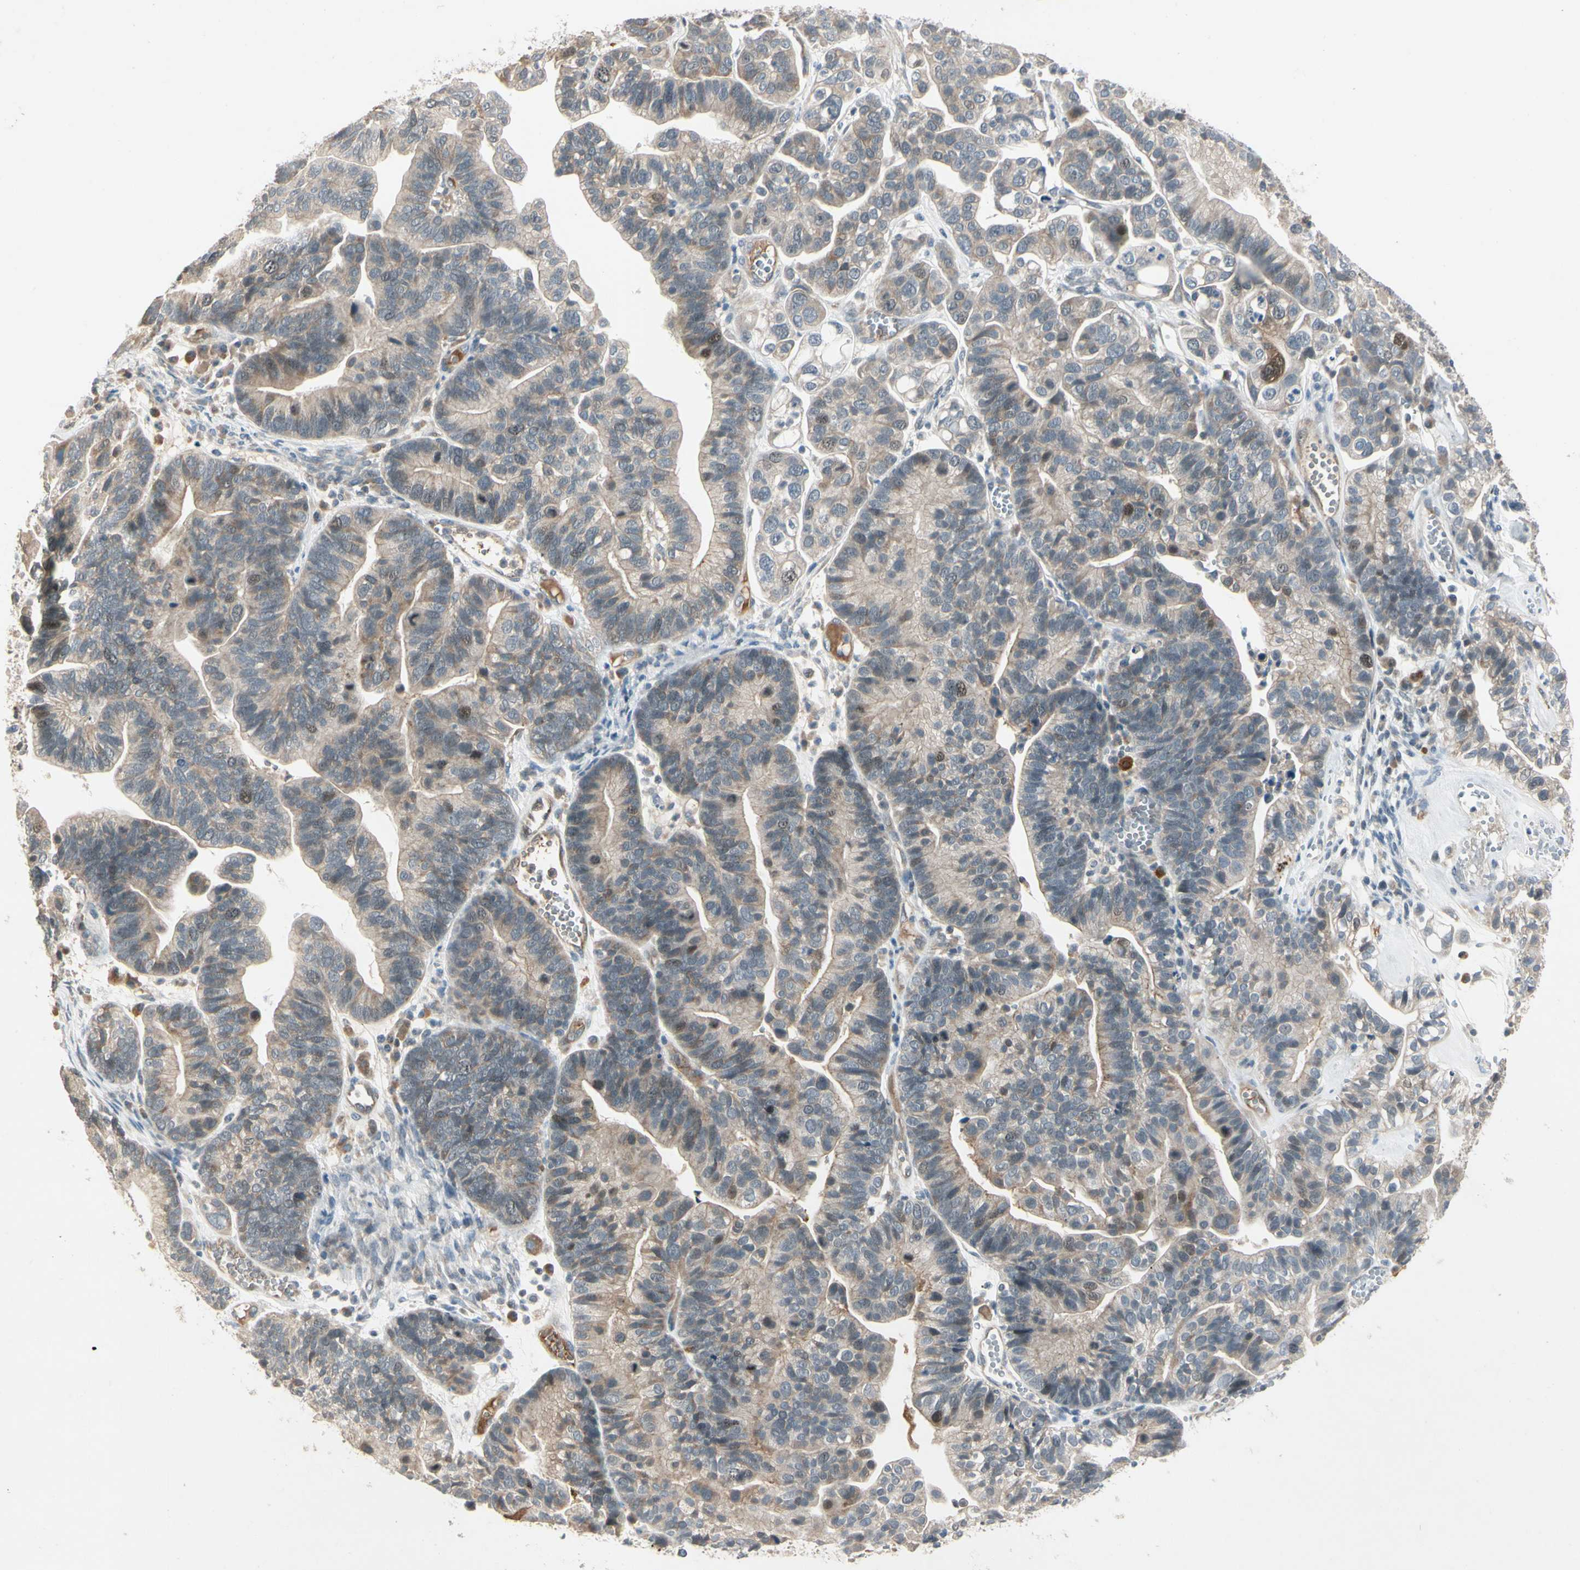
{"staining": {"intensity": "weak", "quantity": ">75%", "location": "cytoplasmic/membranous"}, "tissue": "ovarian cancer", "cell_type": "Tumor cells", "image_type": "cancer", "snomed": [{"axis": "morphology", "description": "Cystadenocarcinoma, serous, NOS"}, {"axis": "topography", "description": "Ovary"}], "caption": "Protein staining by immunohistochemistry (IHC) displays weak cytoplasmic/membranous positivity in about >75% of tumor cells in serous cystadenocarcinoma (ovarian).", "gene": "ICAM5", "patient": {"sex": "female", "age": 56}}